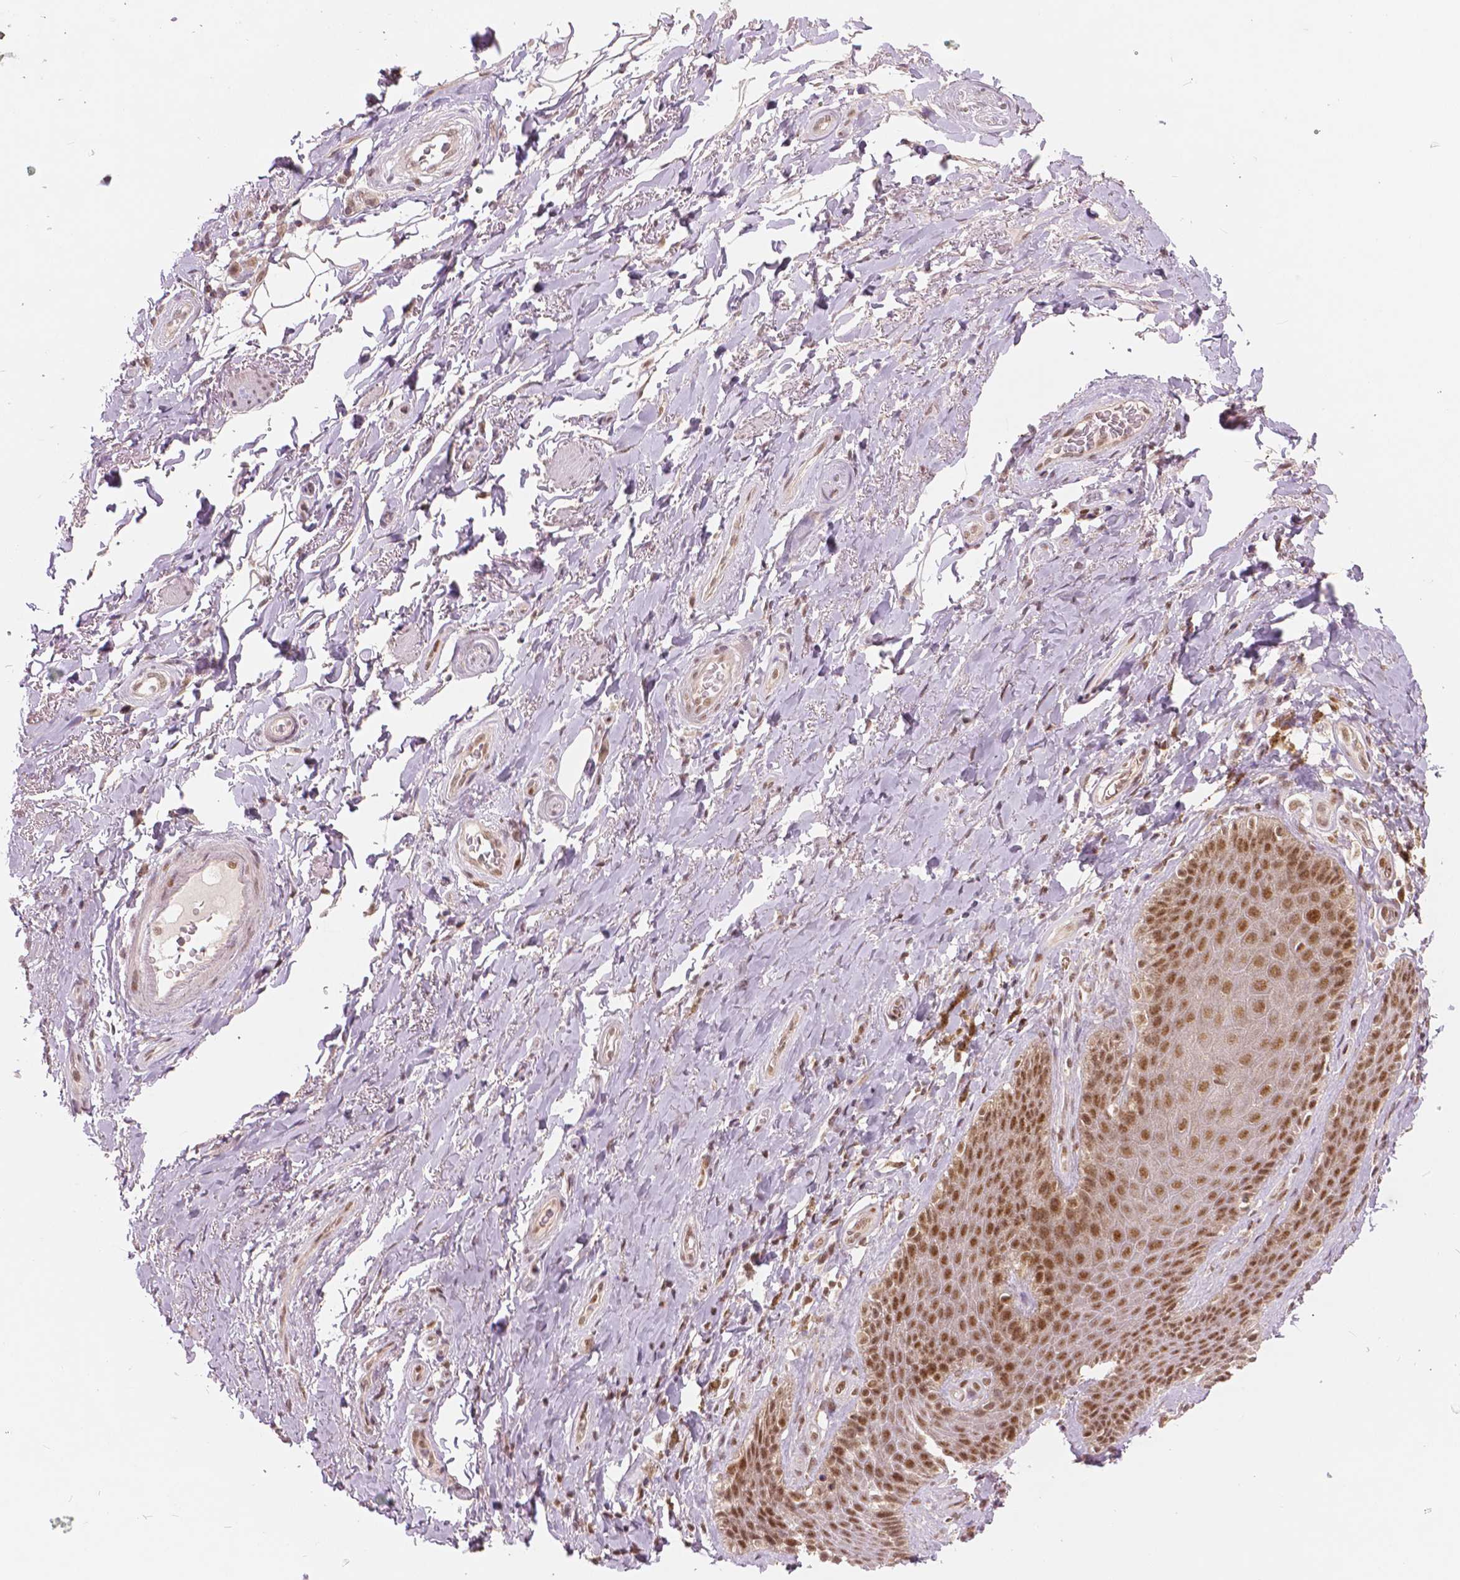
{"staining": {"intensity": "negative", "quantity": "none", "location": "none"}, "tissue": "adipose tissue", "cell_type": "Adipocytes", "image_type": "normal", "snomed": [{"axis": "morphology", "description": "Normal tissue, NOS"}, {"axis": "topography", "description": "Anal"}, {"axis": "topography", "description": "Peripheral nerve tissue"}], "caption": "Human adipose tissue stained for a protein using IHC shows no staining in adipocytes.", "gene": "NSD2", "patient": {"sex": "male", "age": 53}}